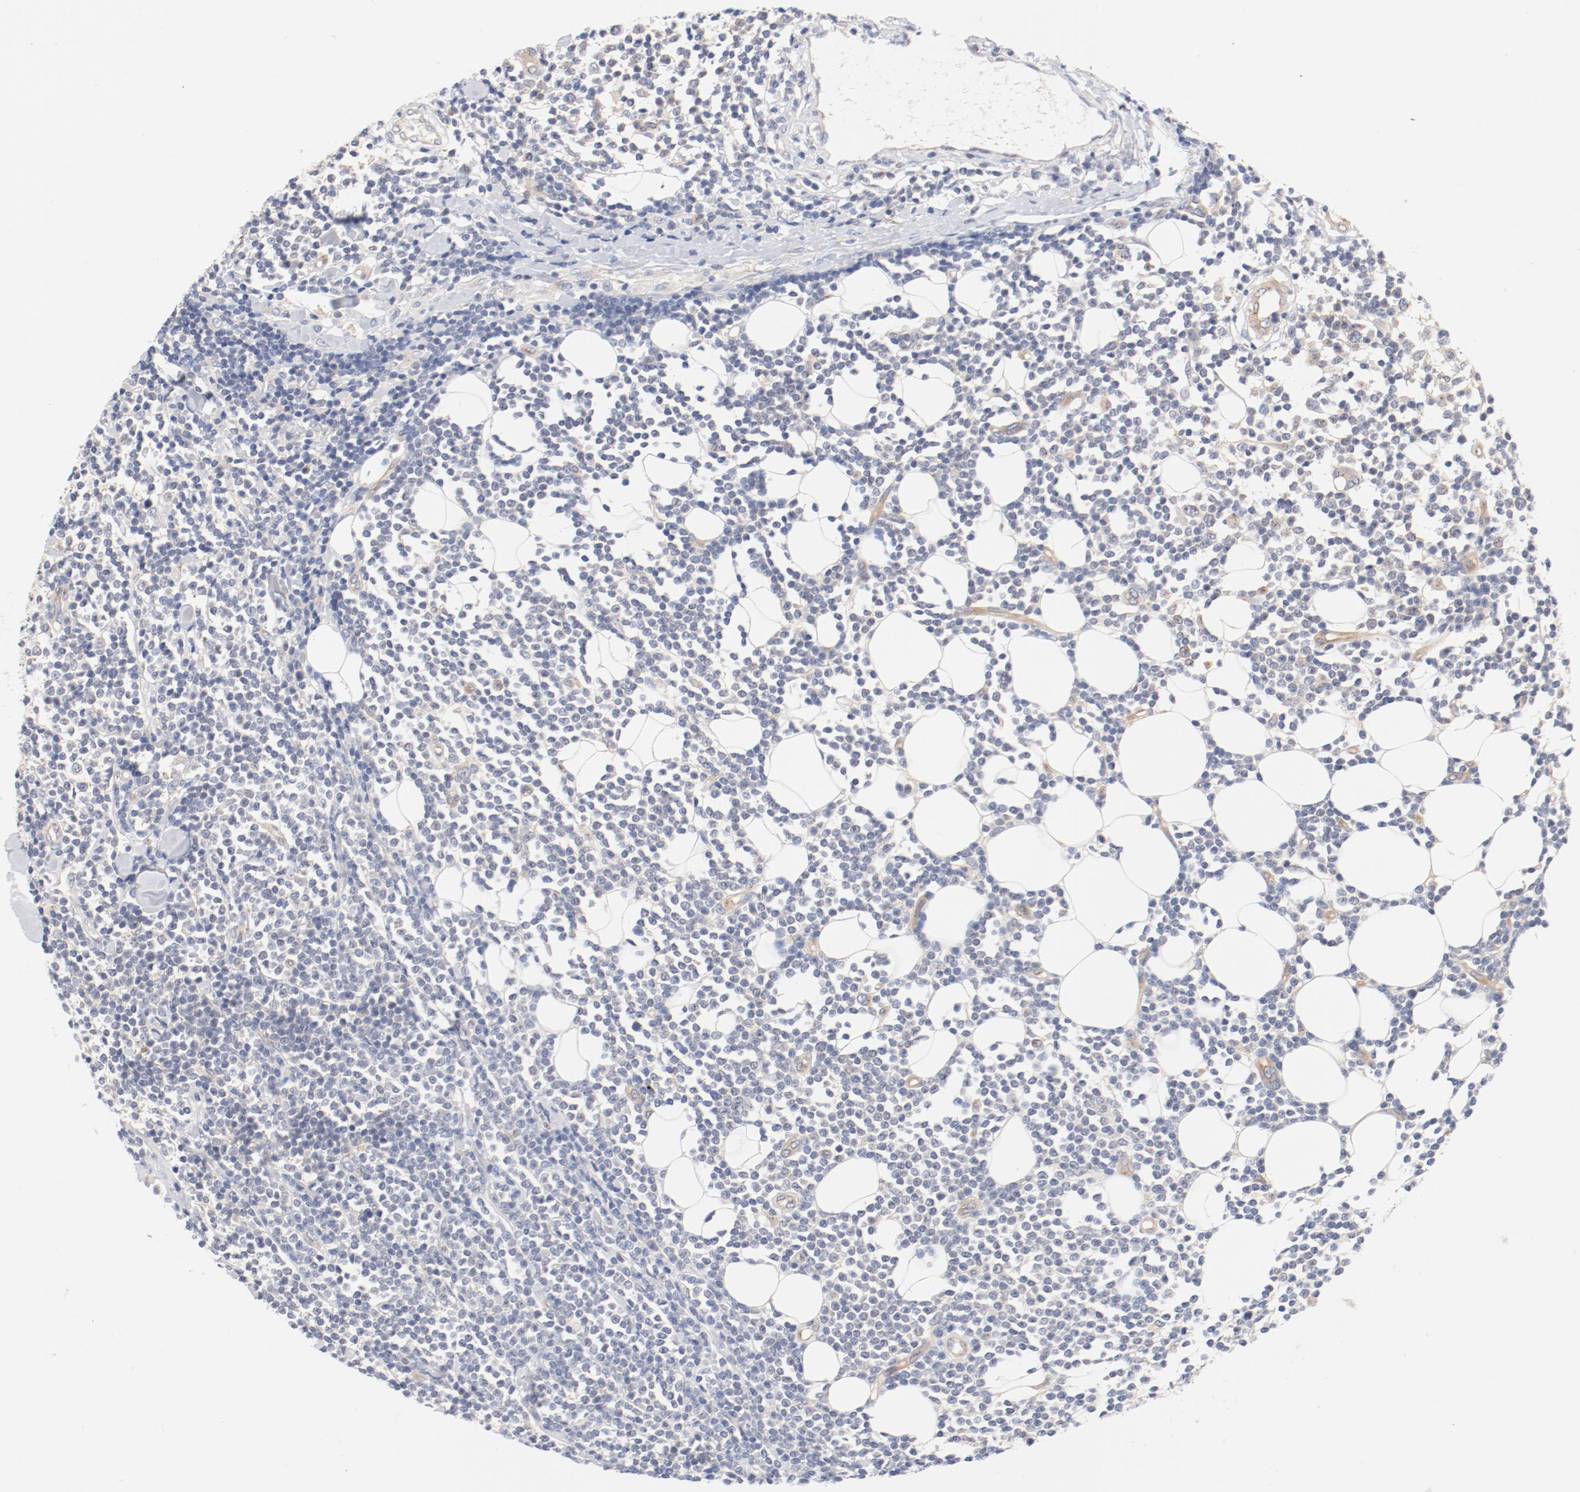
{"staining": {"intensity": "negative", "quantity": "none", "location": "none"}, "tissue": "lymphoma", "cell_type": "Tumor cells", "image_type": "cancer", "snomed": [{"axis": "morphology", "description": "Malignant lymphoma, non-Hodgkin's type, Low grade"}, {"axis": "topography", "description": "Soft tissue"}], "caption": "Malignant lymphoma, non-Hodgkin's type (low-grade) stained for a protein using immunohistochemistry (IHC) exhibits no staining tumor cells.", "gene": "DYNC1H1", "patient": {"sex": "male", "age": 92}}